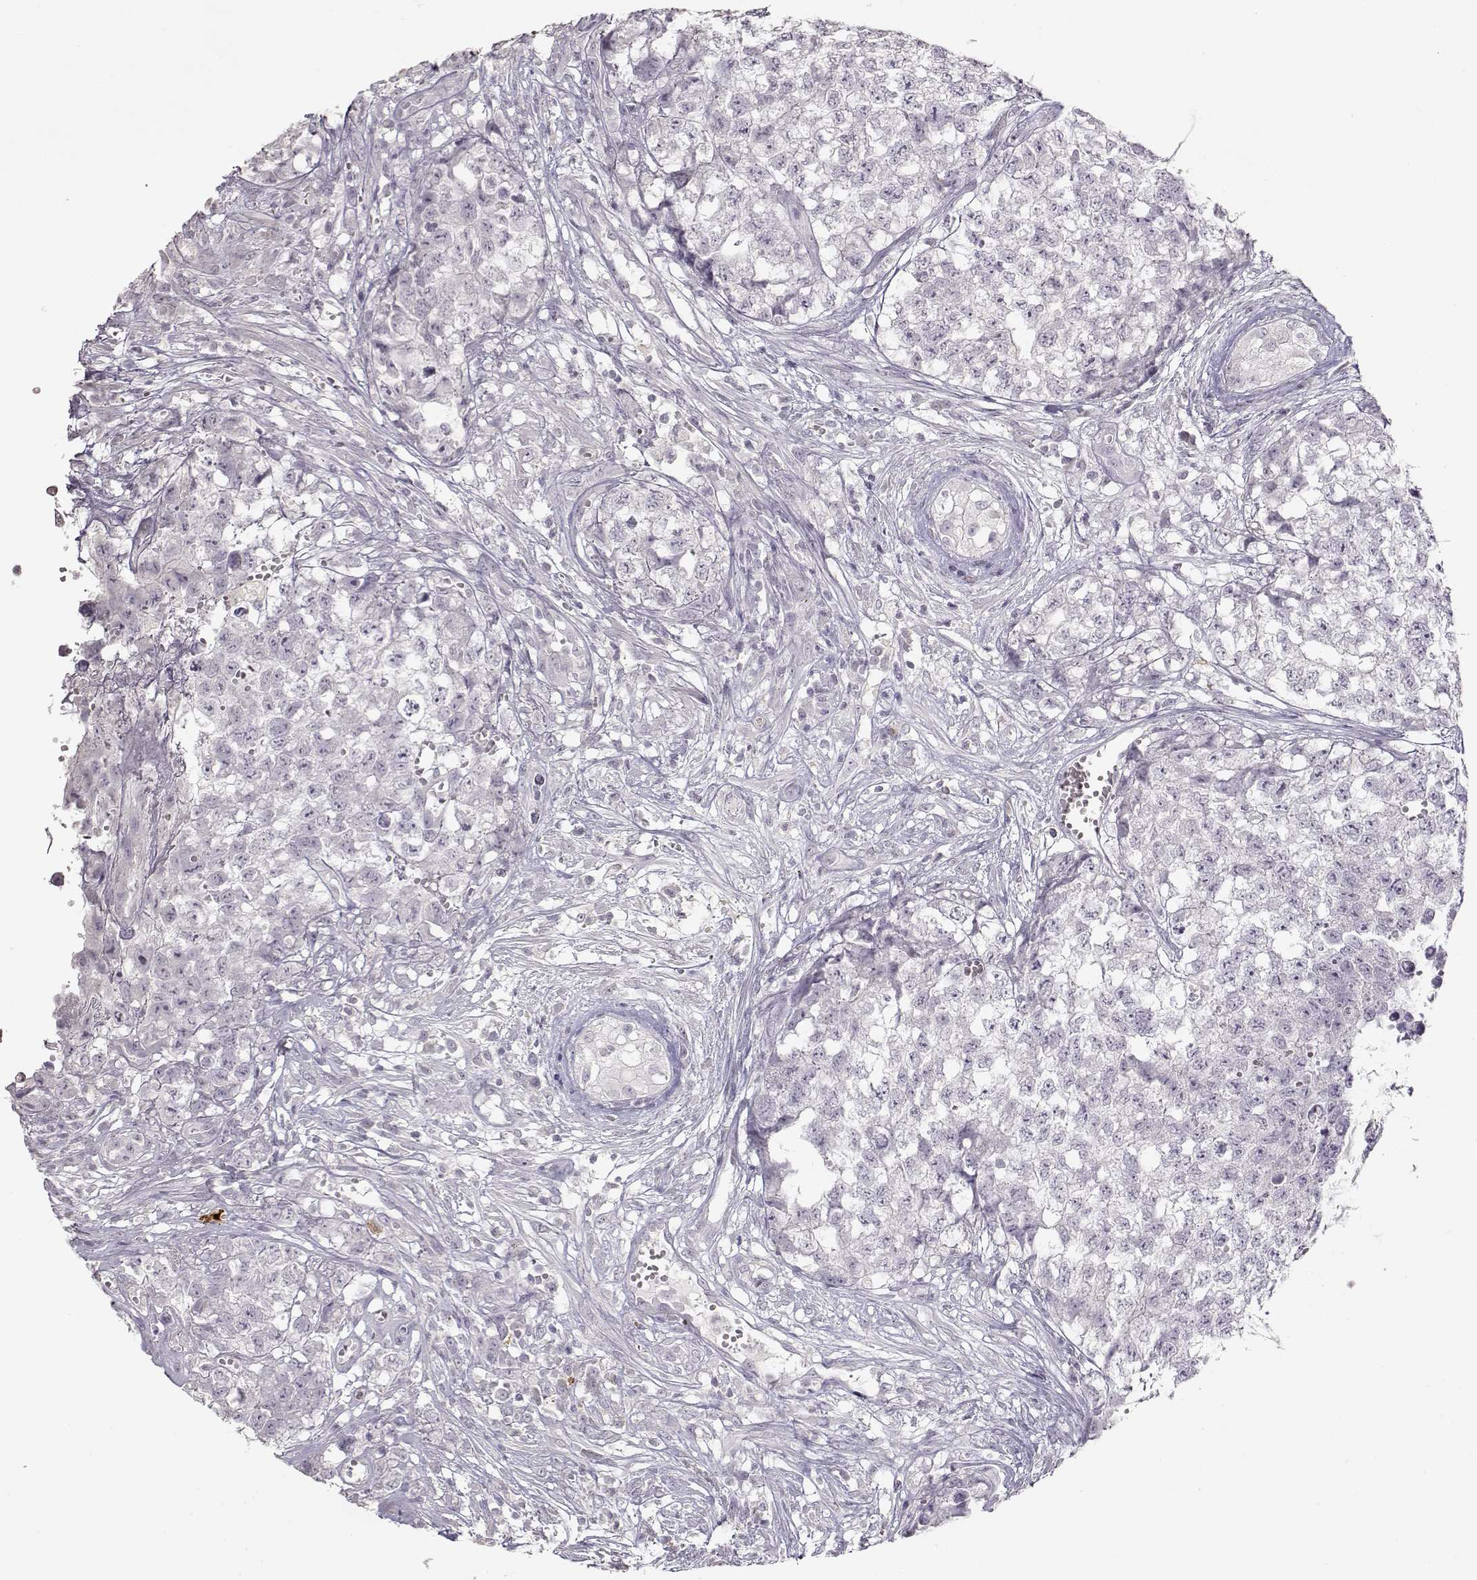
{"staining": {"intensity": "negative", "quantity": "none", "location": "none"}, "tissue": "testis cancer", "cell_type": "Tumor cells", "image_type": "cancer", "snomed": [{"axis": "morphology", "description": "Seminoma, NOS"}, {"axis": "morphology", "description": "Carcinoma, Embryonal, NOS"}, {"axis": "topography", "description": "Testis"}], "caption": "This is a image of IHC staining of seminoma (testis), which shows no staining in tumor cells.", "gene": "S100B", "patient": {"sex": "male", "age": 22}}